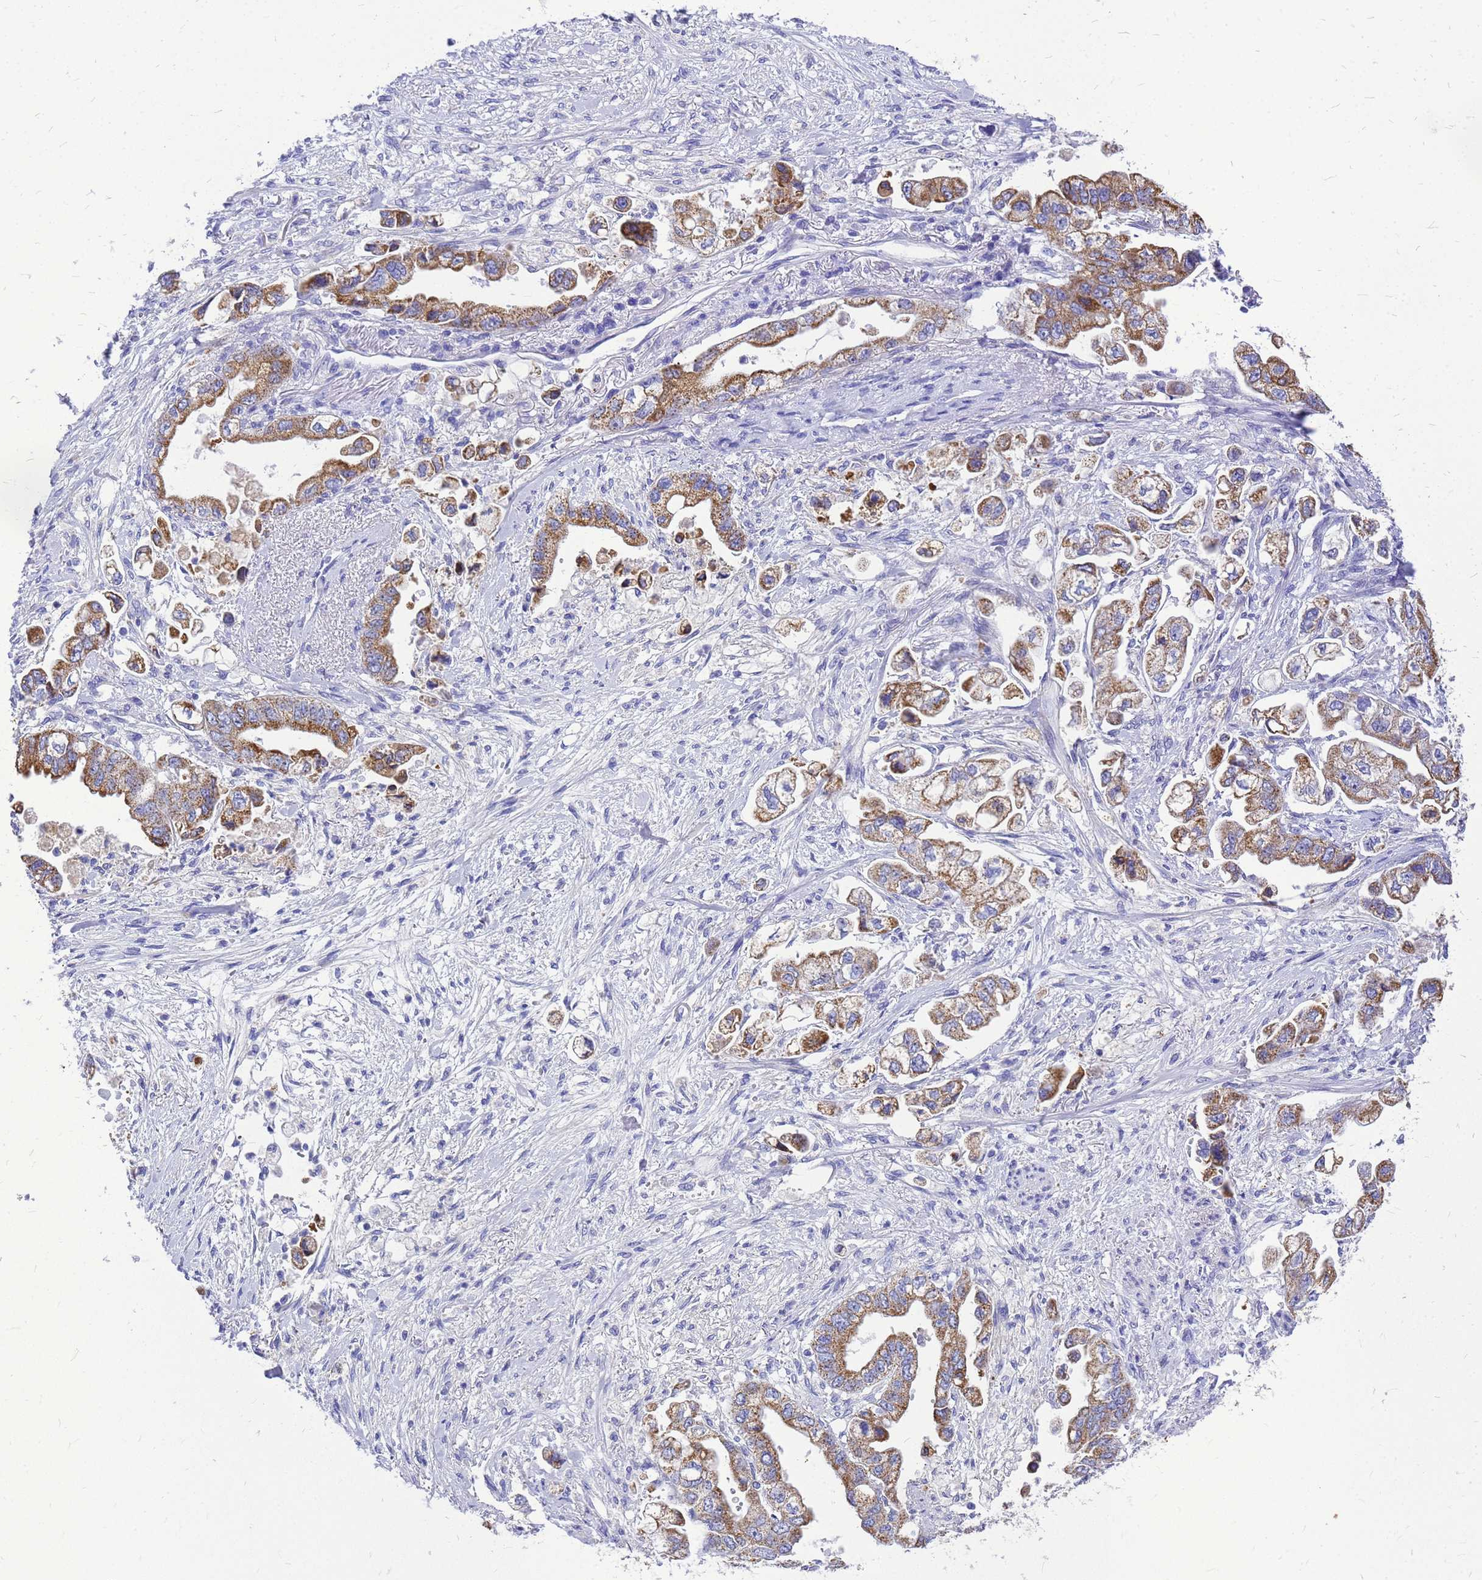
{"staining": {"intensity": "moderate", "quantity": ">75%", "location": "cytoplasmic/membranous"}, "tissue": "stomach cancer", "cell_type": "Tumor cells", "image_type": "cancer", "snomed": [{"axis": "morphology", "description": "Adenocarcinoma, NOS"}, {"axis": "topography", "description": "Stomach"}], "caption": "Approximately >75% of tumor cells in stomach cancer show moderate cytoplasmic/membranous protein staining as visualized by brown immunohistochemical staining.", "gene": "OR52E2", "patient": {"sex": "male", "age": 62}}